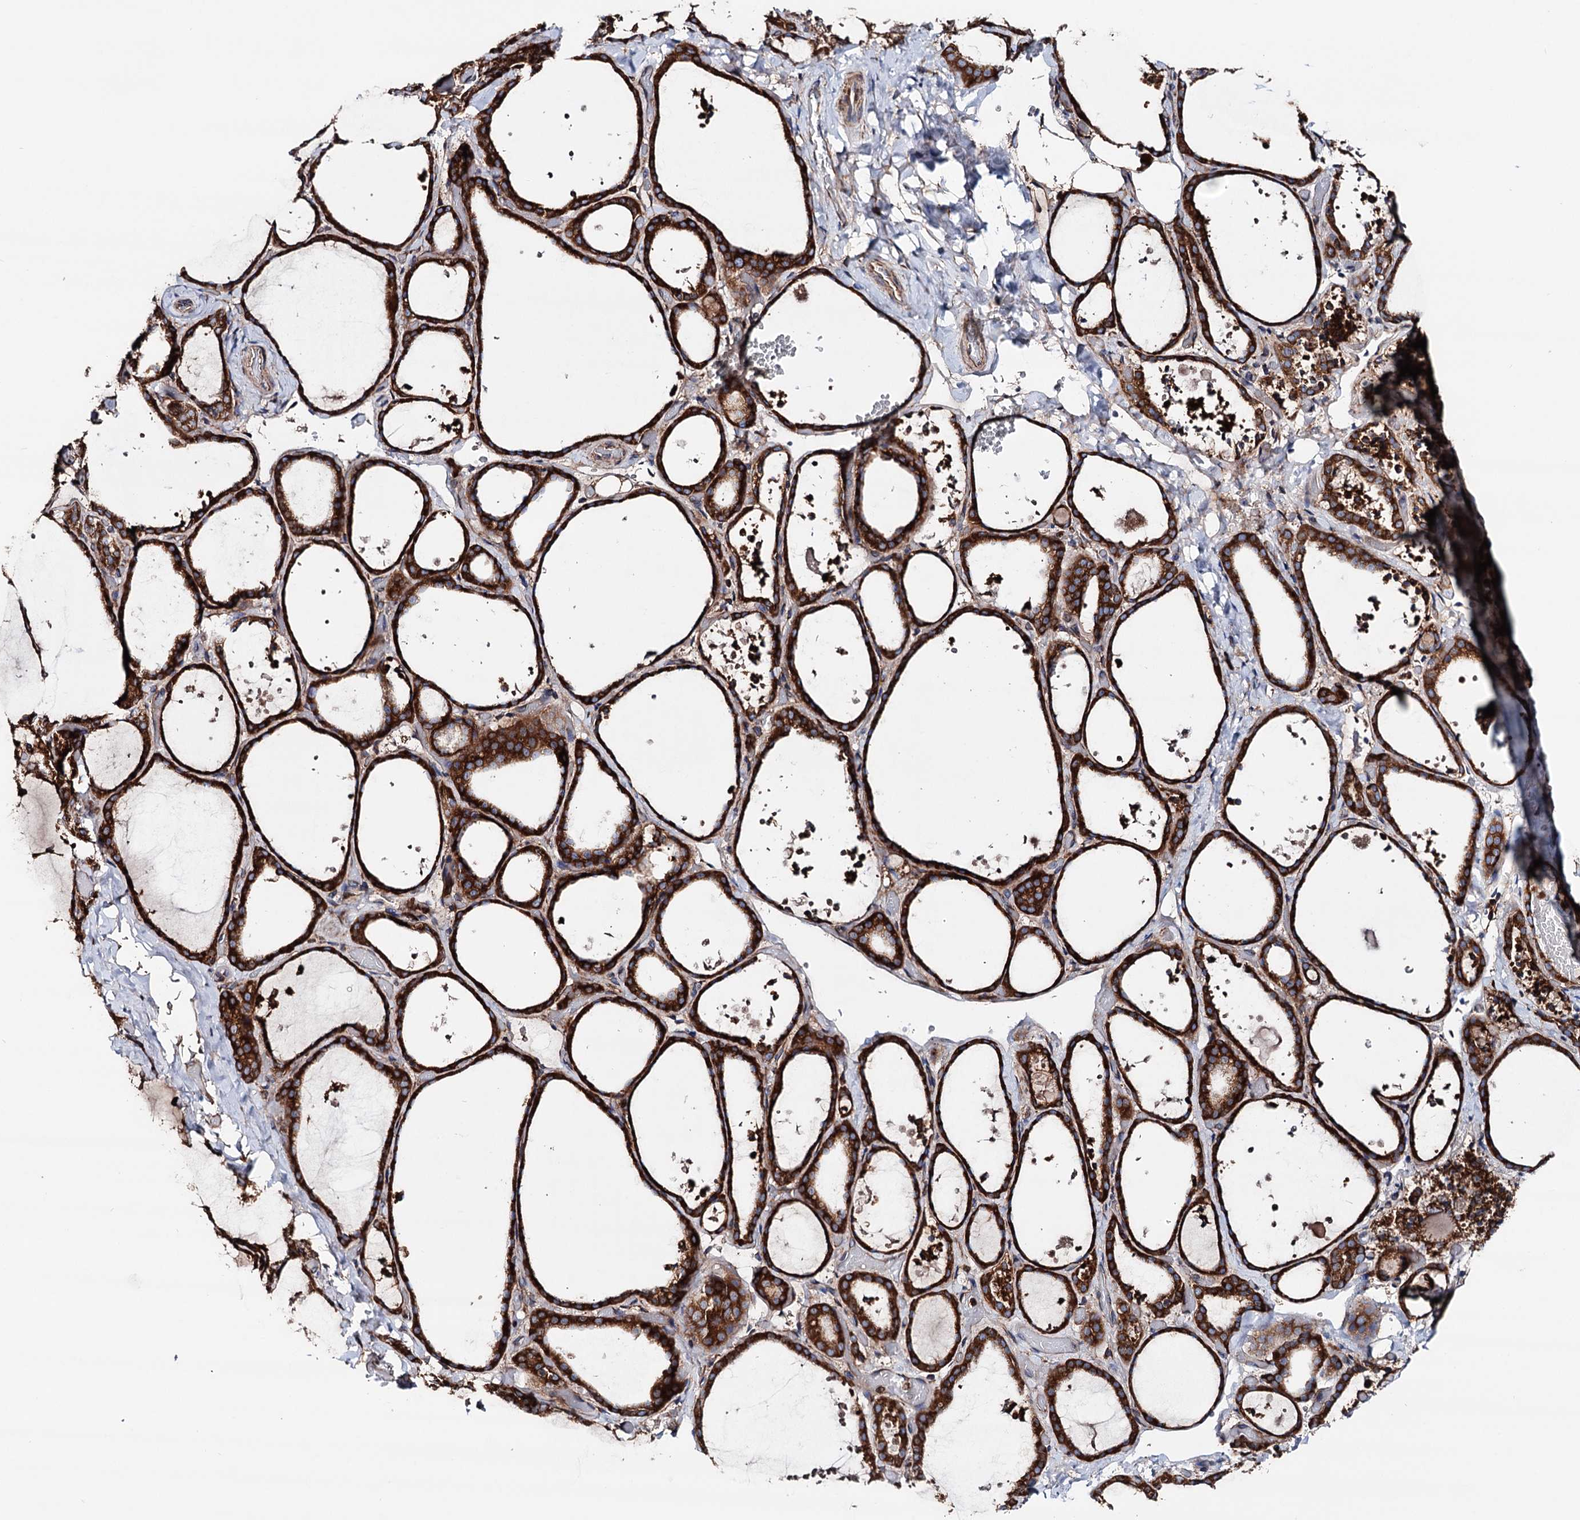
{"staining": {"intensity": "strong", "quantity": ">75%", "location": "cytoplasmic/membranous"}, "tissue": "thyroid gland", "cell_type": "Glandular cells", "image_type": "normal", "snomed": [{"axis": "morphology", "description": "Normal tissue, NOS"}, {"axis": "topography", "description": "Thyroid gland"}], "caption": "Immunohistochemistry (IHC) (DAB) staining of benign thyroid gland reveals strong cytoplasmic/membranous protein positivity in about >75% of glandular cells.", "gene": "ERP29", "patient": {"sex": "female", "age": 44}}